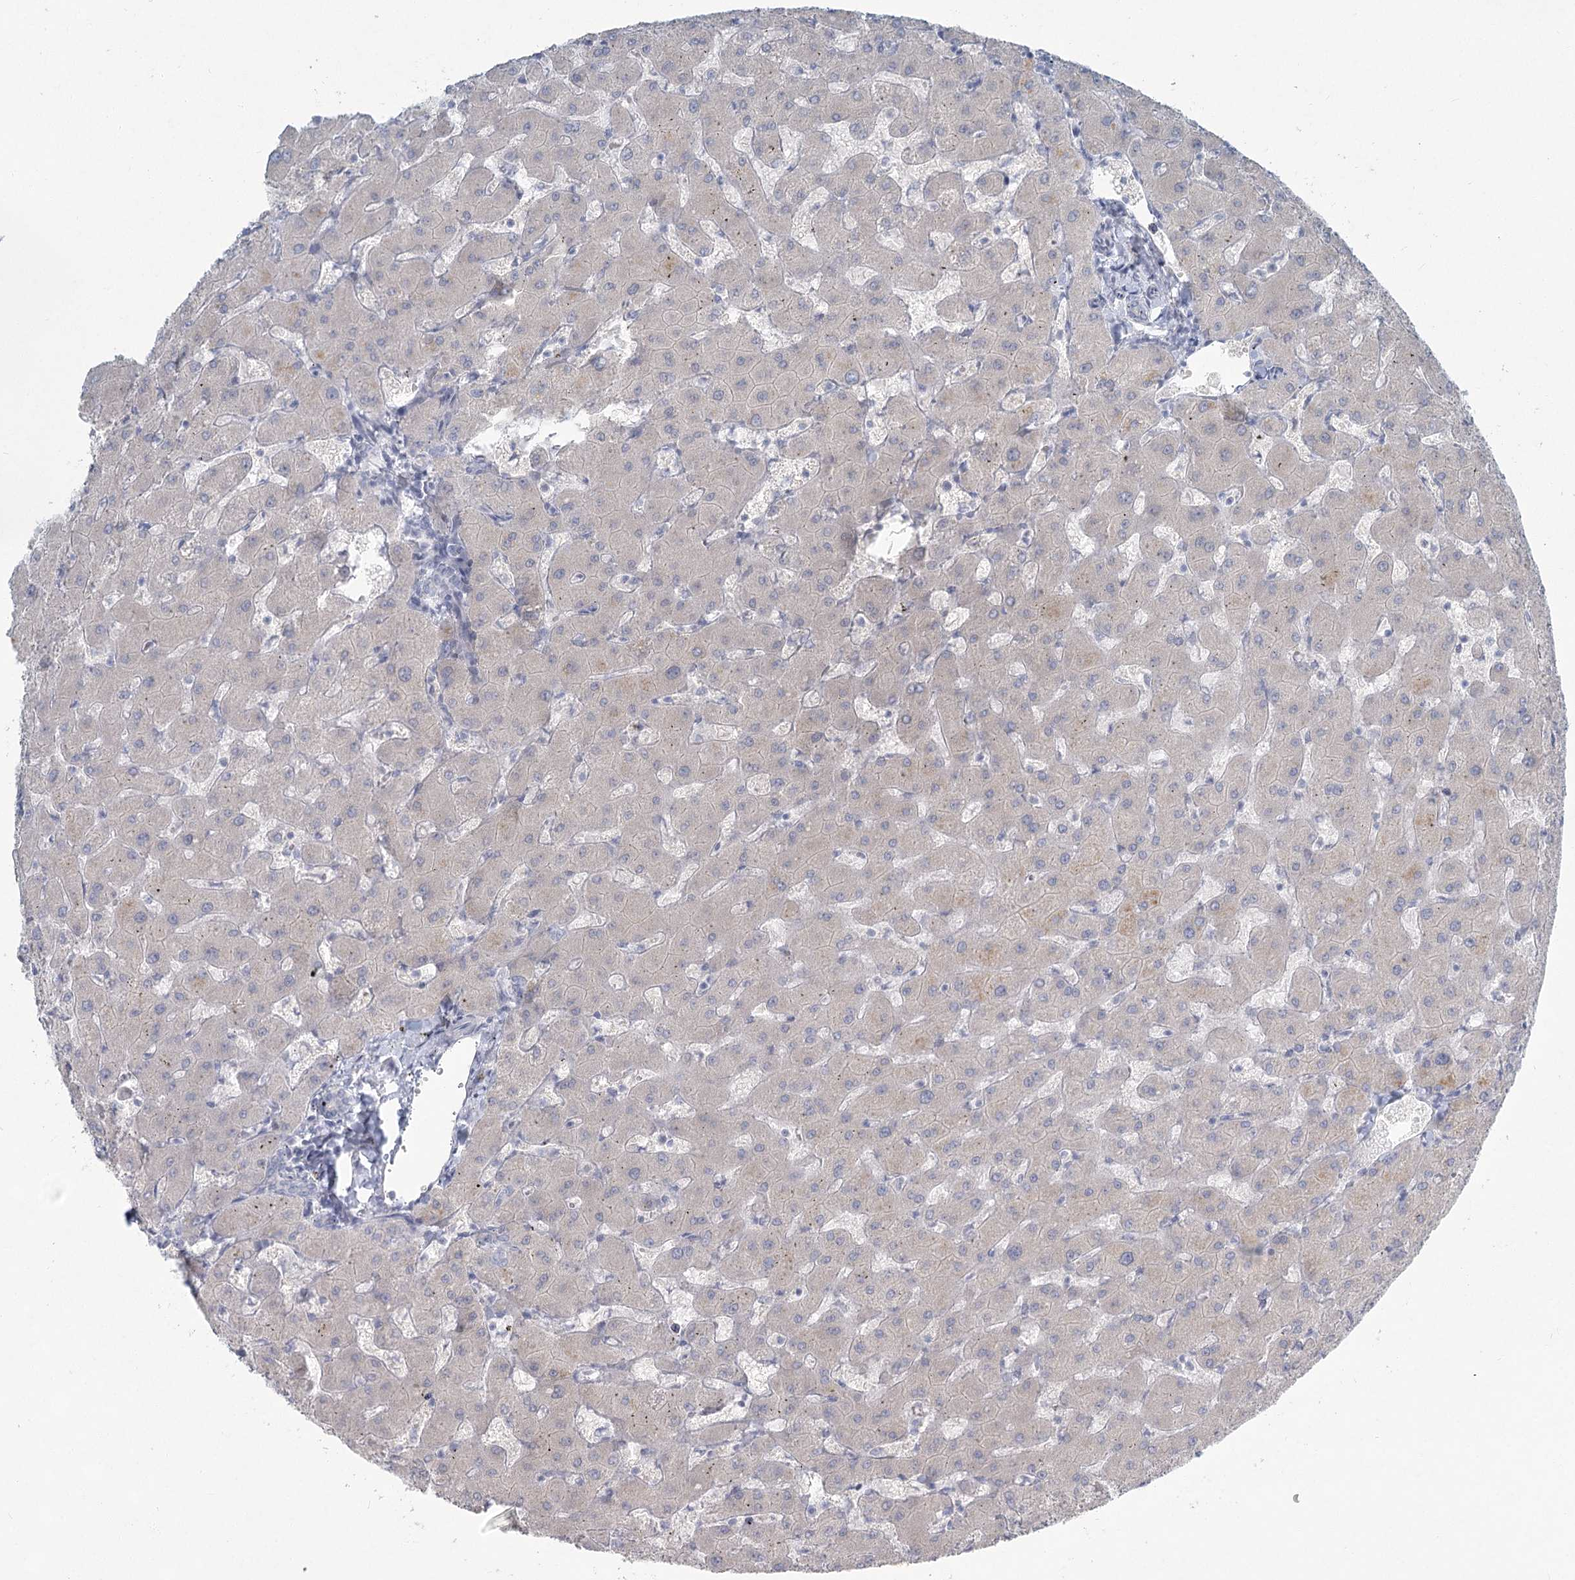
{"staining": {"intensity": "negative", "quantity": "none", "location": "none"}, "tissue": "liver", "cell_type": "Cholangiocytes", "image_type": "normal", "snomed": [{"axis": "morphology", "description": "Normal tissue, NOS"}, {"axis": "topography", "description": "Liver"}], "caption": "A high-resolution micrograph shows IHC staining of normal liver, which displays no significant positivity in cholangiocytes.", "gene": "LRP2BP", "patient": {"sex": "female", "age": 63}}